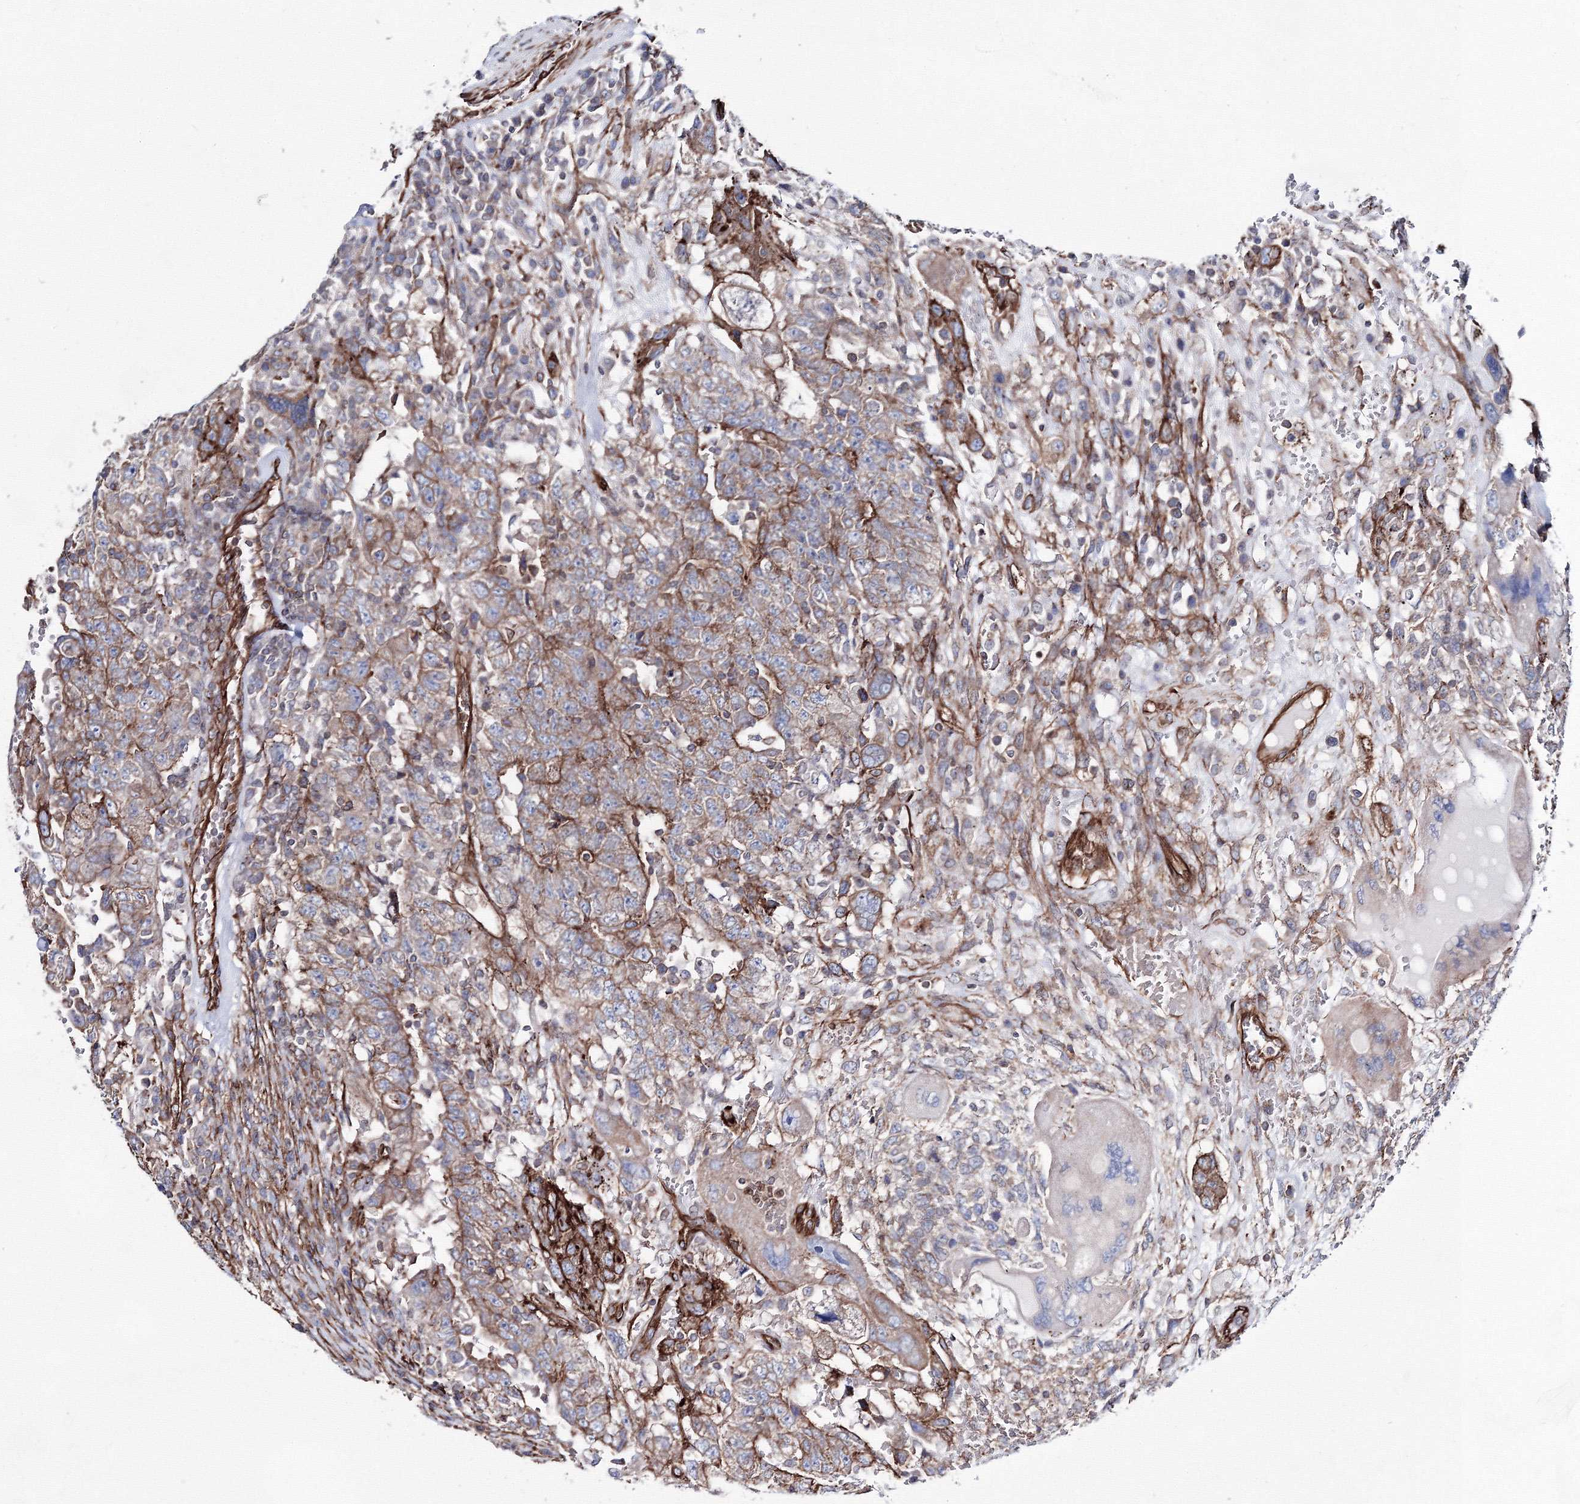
{"staining": {"intensity": "moderate", "quantity": "25%-75%", "location": "cytoplasmic/membranous"}, "tissue": "testis cancer", "cell_type": "Tumor cells", "image_type": "cancer", "snomed": [{"axis": "morphology", "description": "Carcinoma, Embryonal, NOS"}, {"axis": "topography", "description": "Testis"}], "caption": "Embryonal carcinoma (testis) was stained to show a protein in brown. There is medium levels of moderate cytoplasmic/membranous positivity in approximately 25%-75% of tumor cells.", "gene": "ANKRD37", "patient": {"sex": "male", "age": 26}}